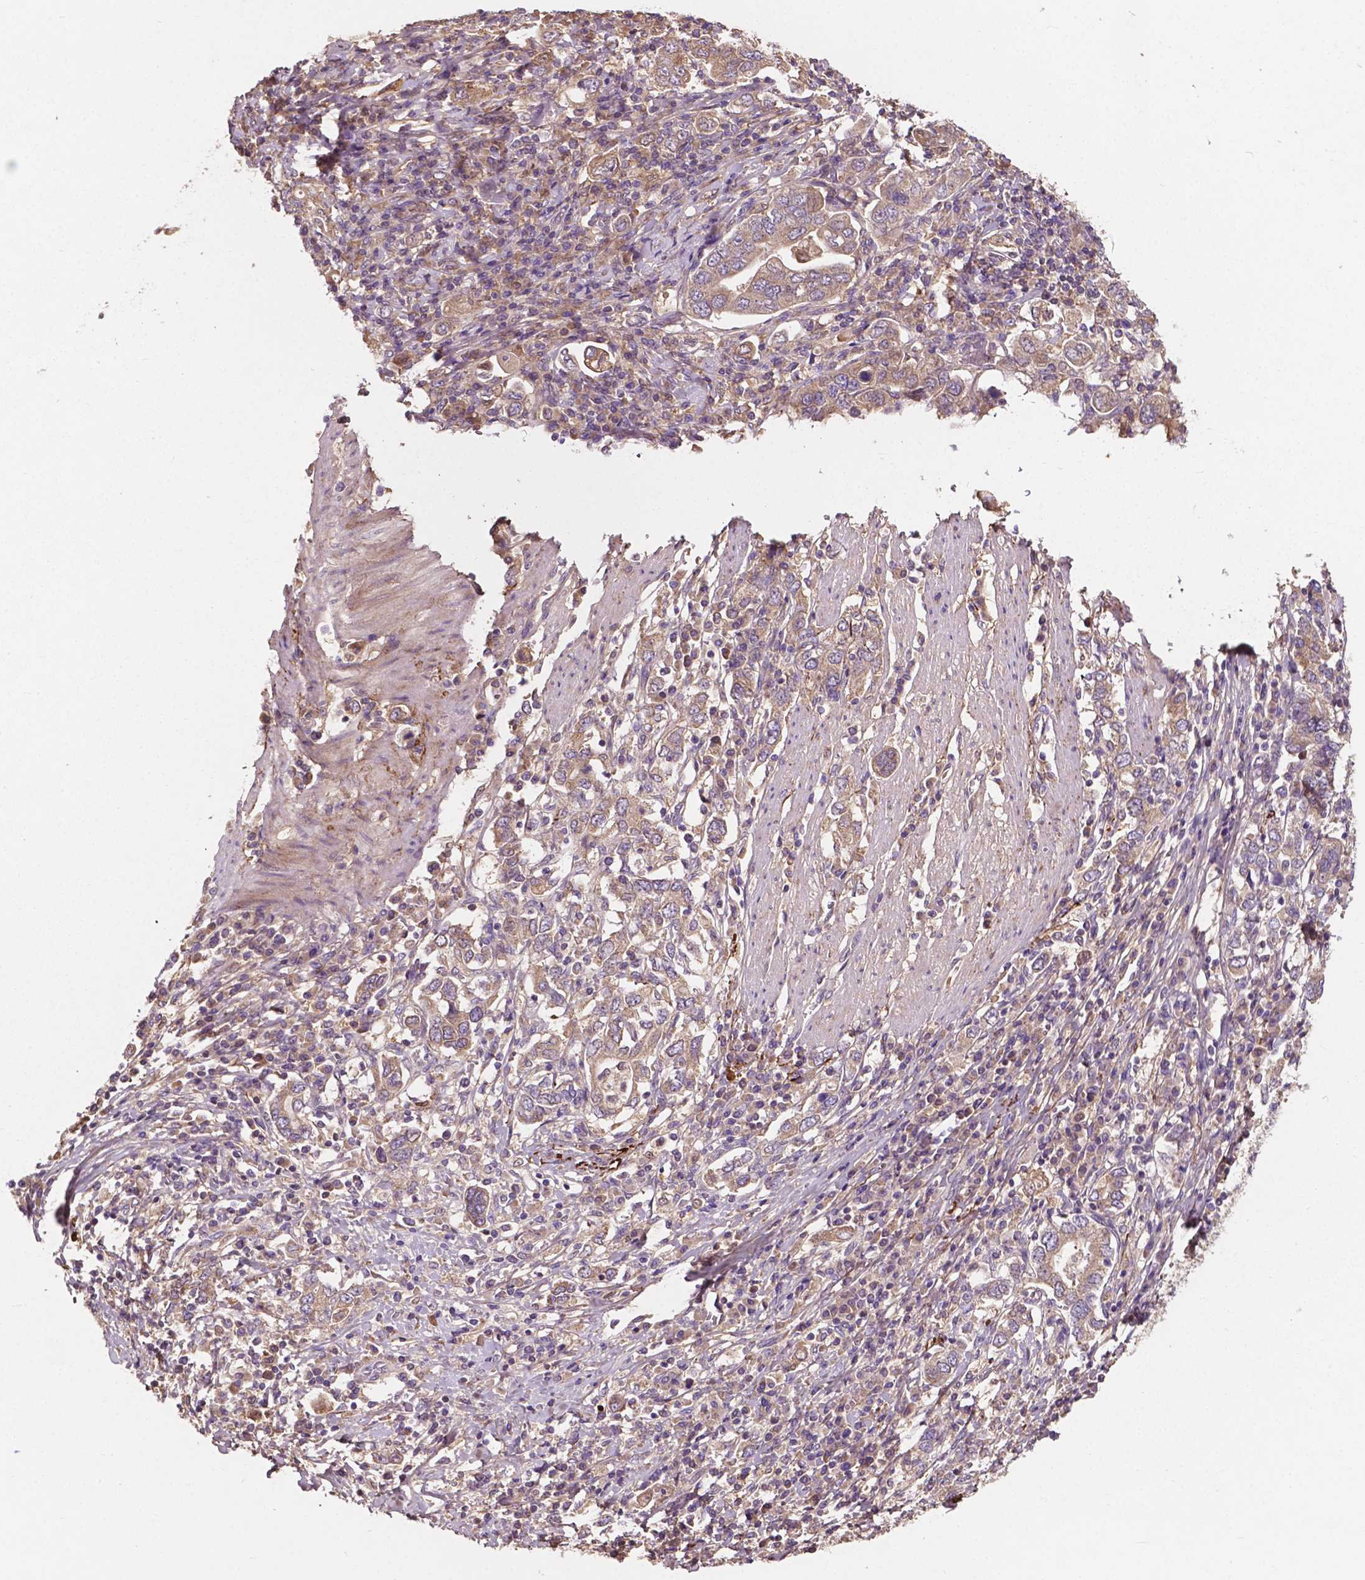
{"staining": {"intensity": "weak", "quantity": ">75%", "location": "cytoplasmic/membranous"}, "tissue": "stomach cancer", "cell_type": "Tumor cells", "image_type": "cancer", "snomed": [{"axis": "morphology", "description": "Adenocarcinoma, NOS"}, {"axis": "topography", "description": "Stomach, upper"}, {"axis": "topography", "description": "Stomach"}], "caption": "Stomach cancer was stained to show a protein in brown. There is low levels of weak cytoplasmic/membranous positivity in approximately >75% of tumor cells. (DAB (3,3'-diaminobenzidine) IHC with brightfield microscopy, high magnification).", "gene": "GJA9", "patient": {"sex": "male", "age": 62}}